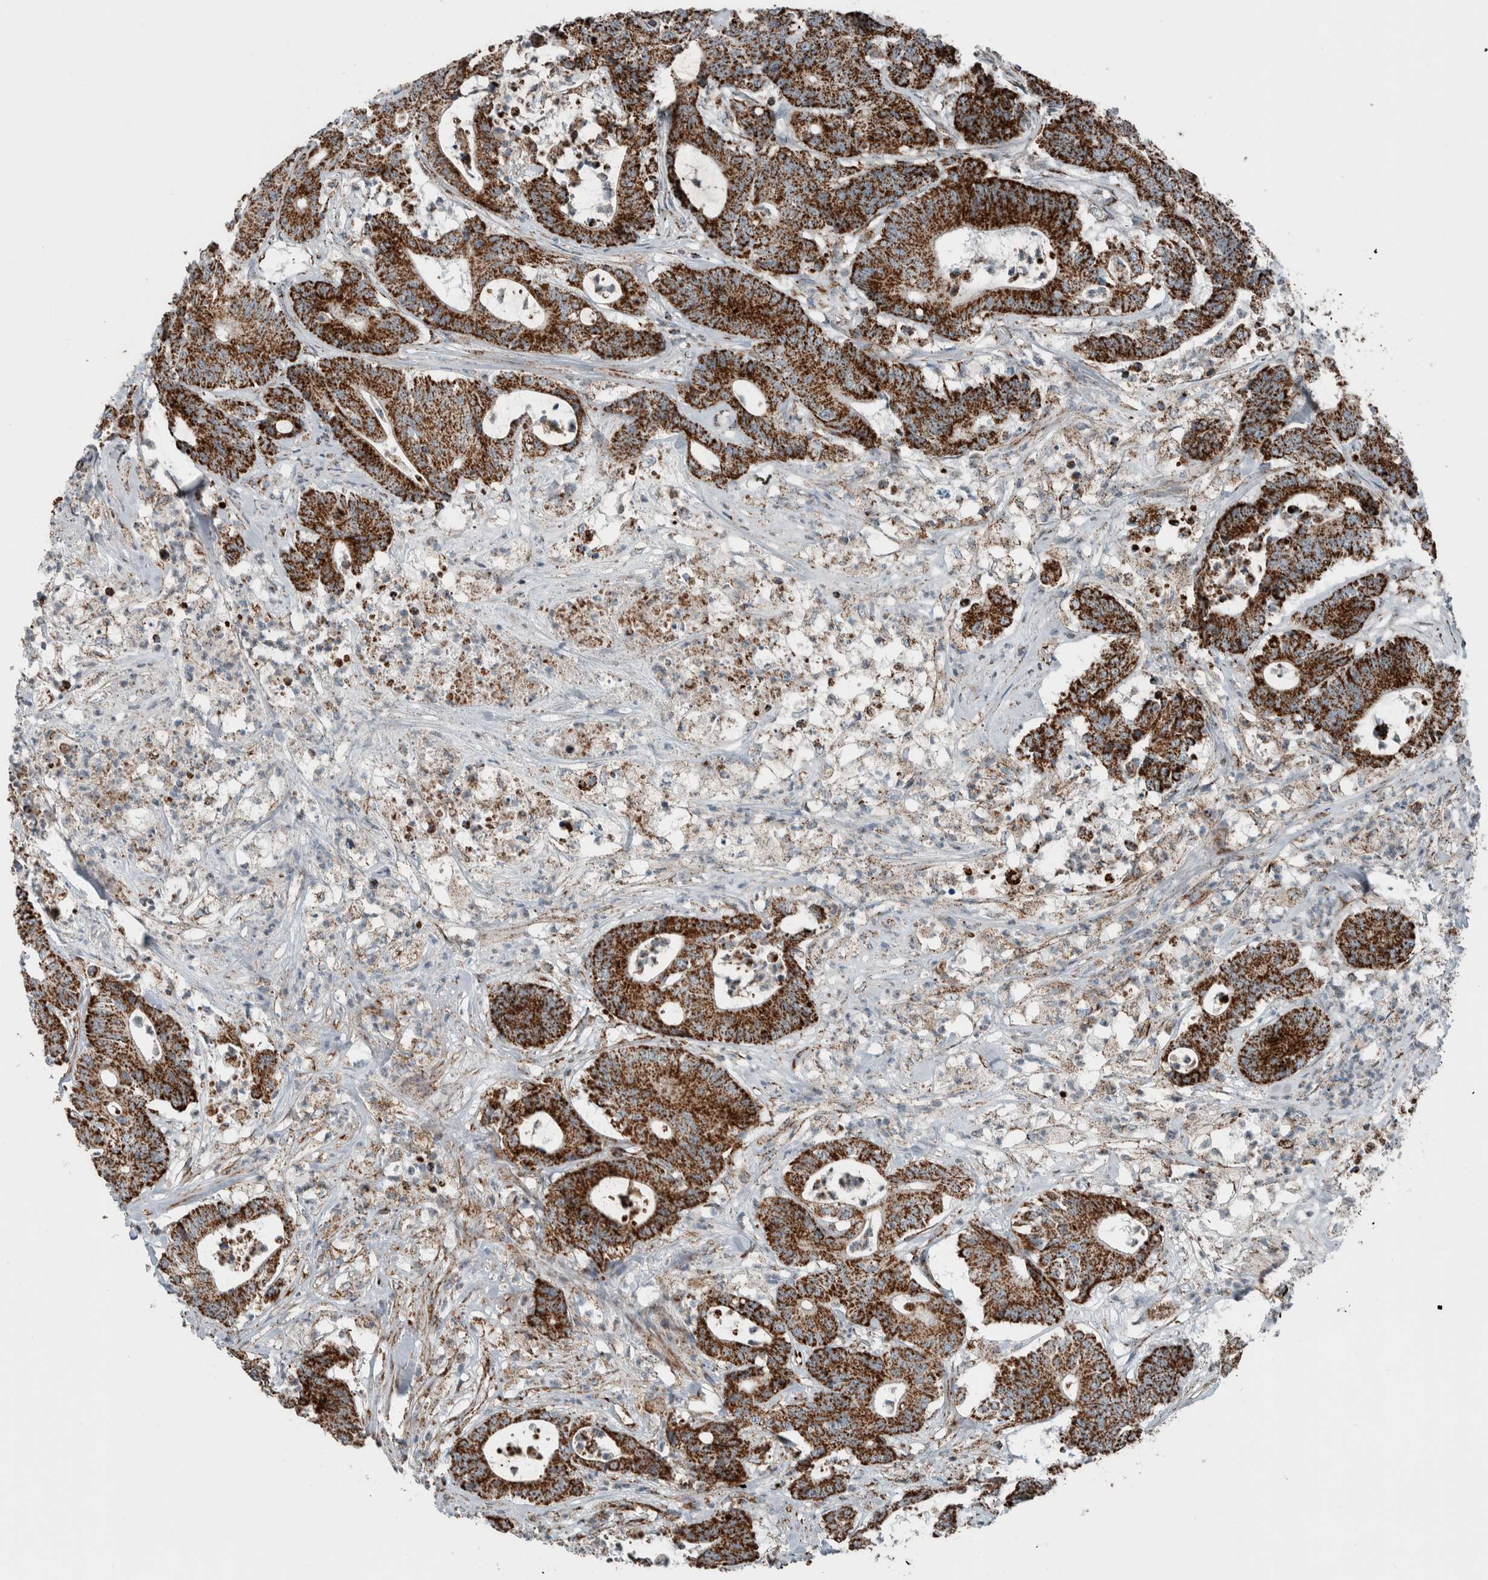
{"staining": {"intensity": "strong", "quantity": ">75%", "location": "cytoplasmic/membranous"}, "tissue": "colorectal cancer", "cell_type": "Tumor cells", "image_type": "cancer", "snomed": [{"axis": "morphology", "description": "Adenocarcinoma, NOS"}, {"axis": "topography", "description": "Colon"}], "caption": "Immunohistochemical staining of human colorectal cancer shows strong cytoplasmic/membranous protein staining in about >75% of tumor cells.", "gene": "CNTROB", "patient": {"sex": "female", "age": 84}}